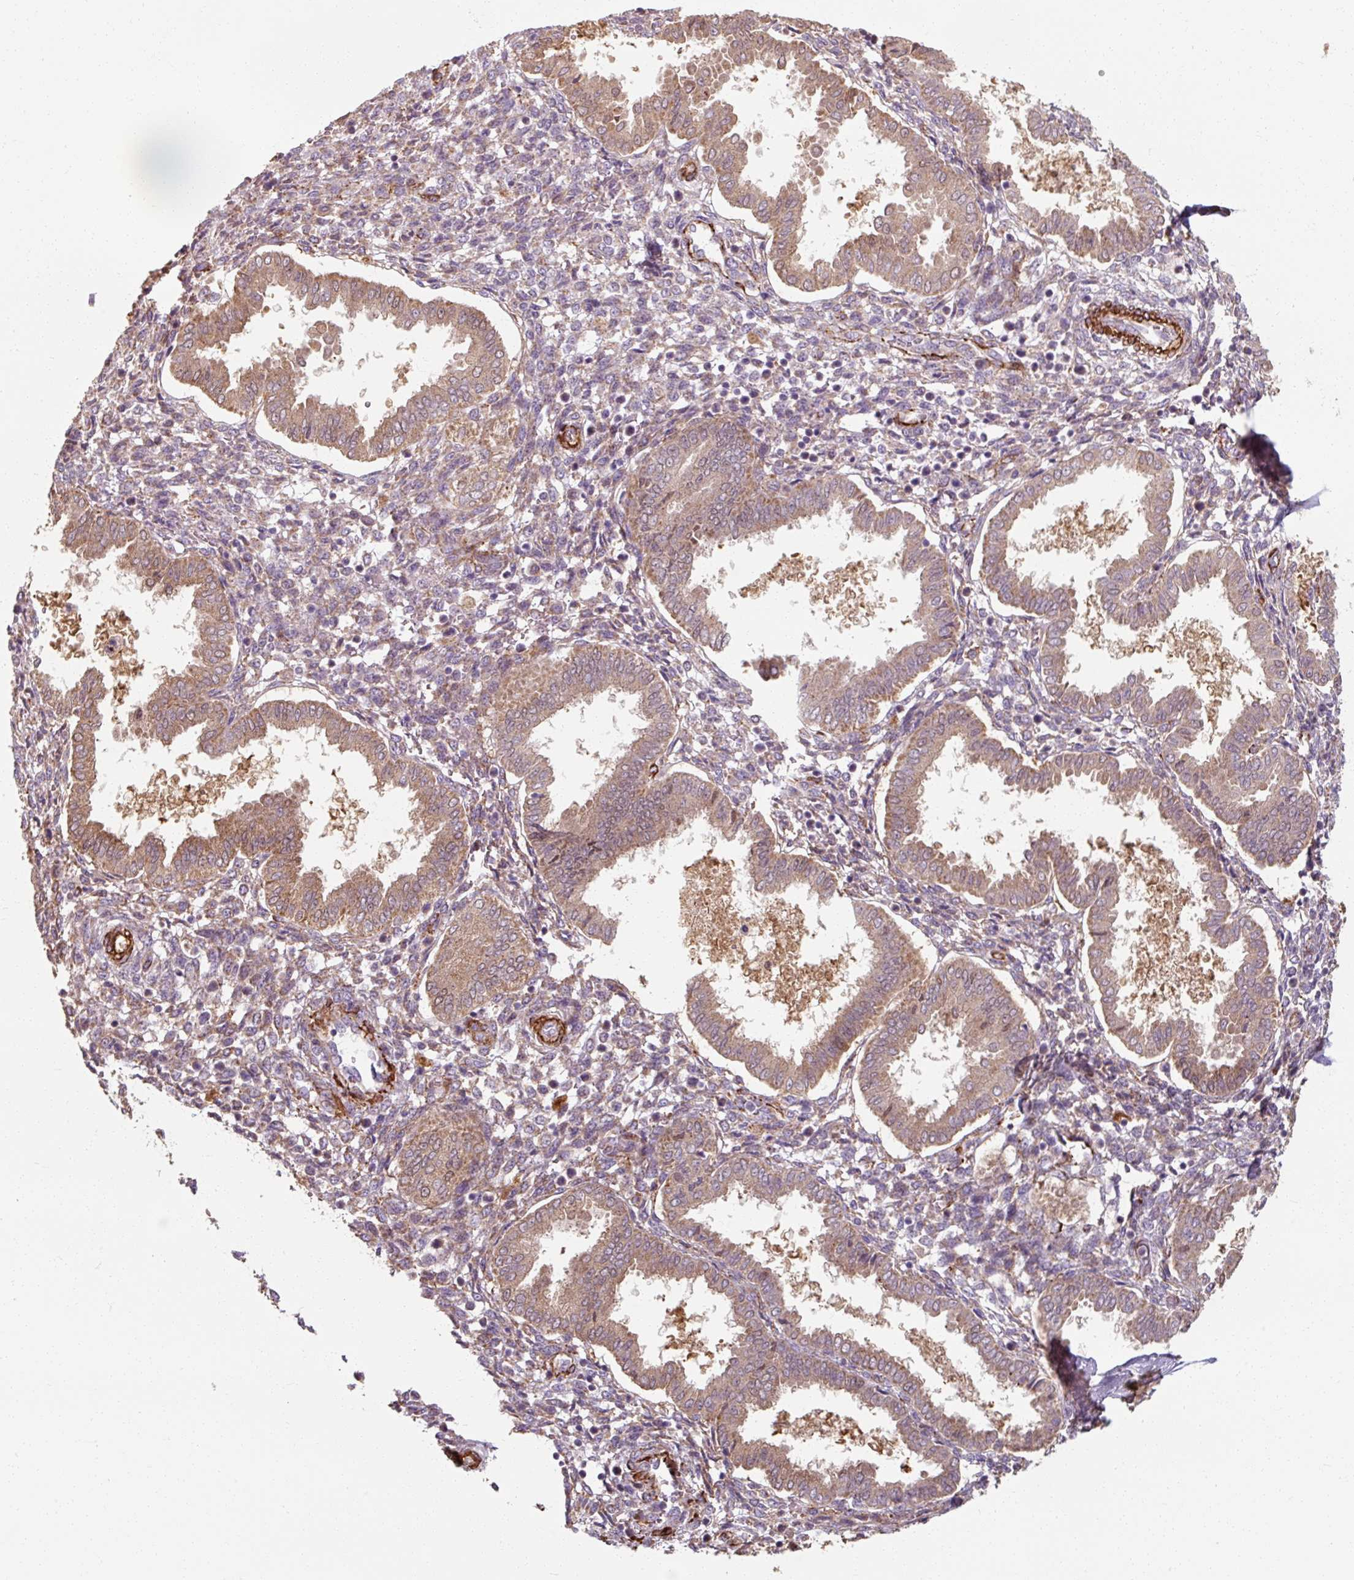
{"staining": {"intensity": "weak", "quantity": "25%-75%", "location": "cytoplasmic/membranous"}, "tissue": "endometrium", "cell_type": "Cells in endometrial stroma", "image_type": "normal", "snomed": [{"axis": "morphology", "description": "Normal tissue, NOS"}, {"axis": "topography", "description": "Endometrium"}], "caption": "Cells in endometrial stroma display weak cytoplasmic/membranous expression in about 25%-75% of cells in normal endometrium.", "gene": "MRPS5", "patient": {"sex": "female", "age": 24}}